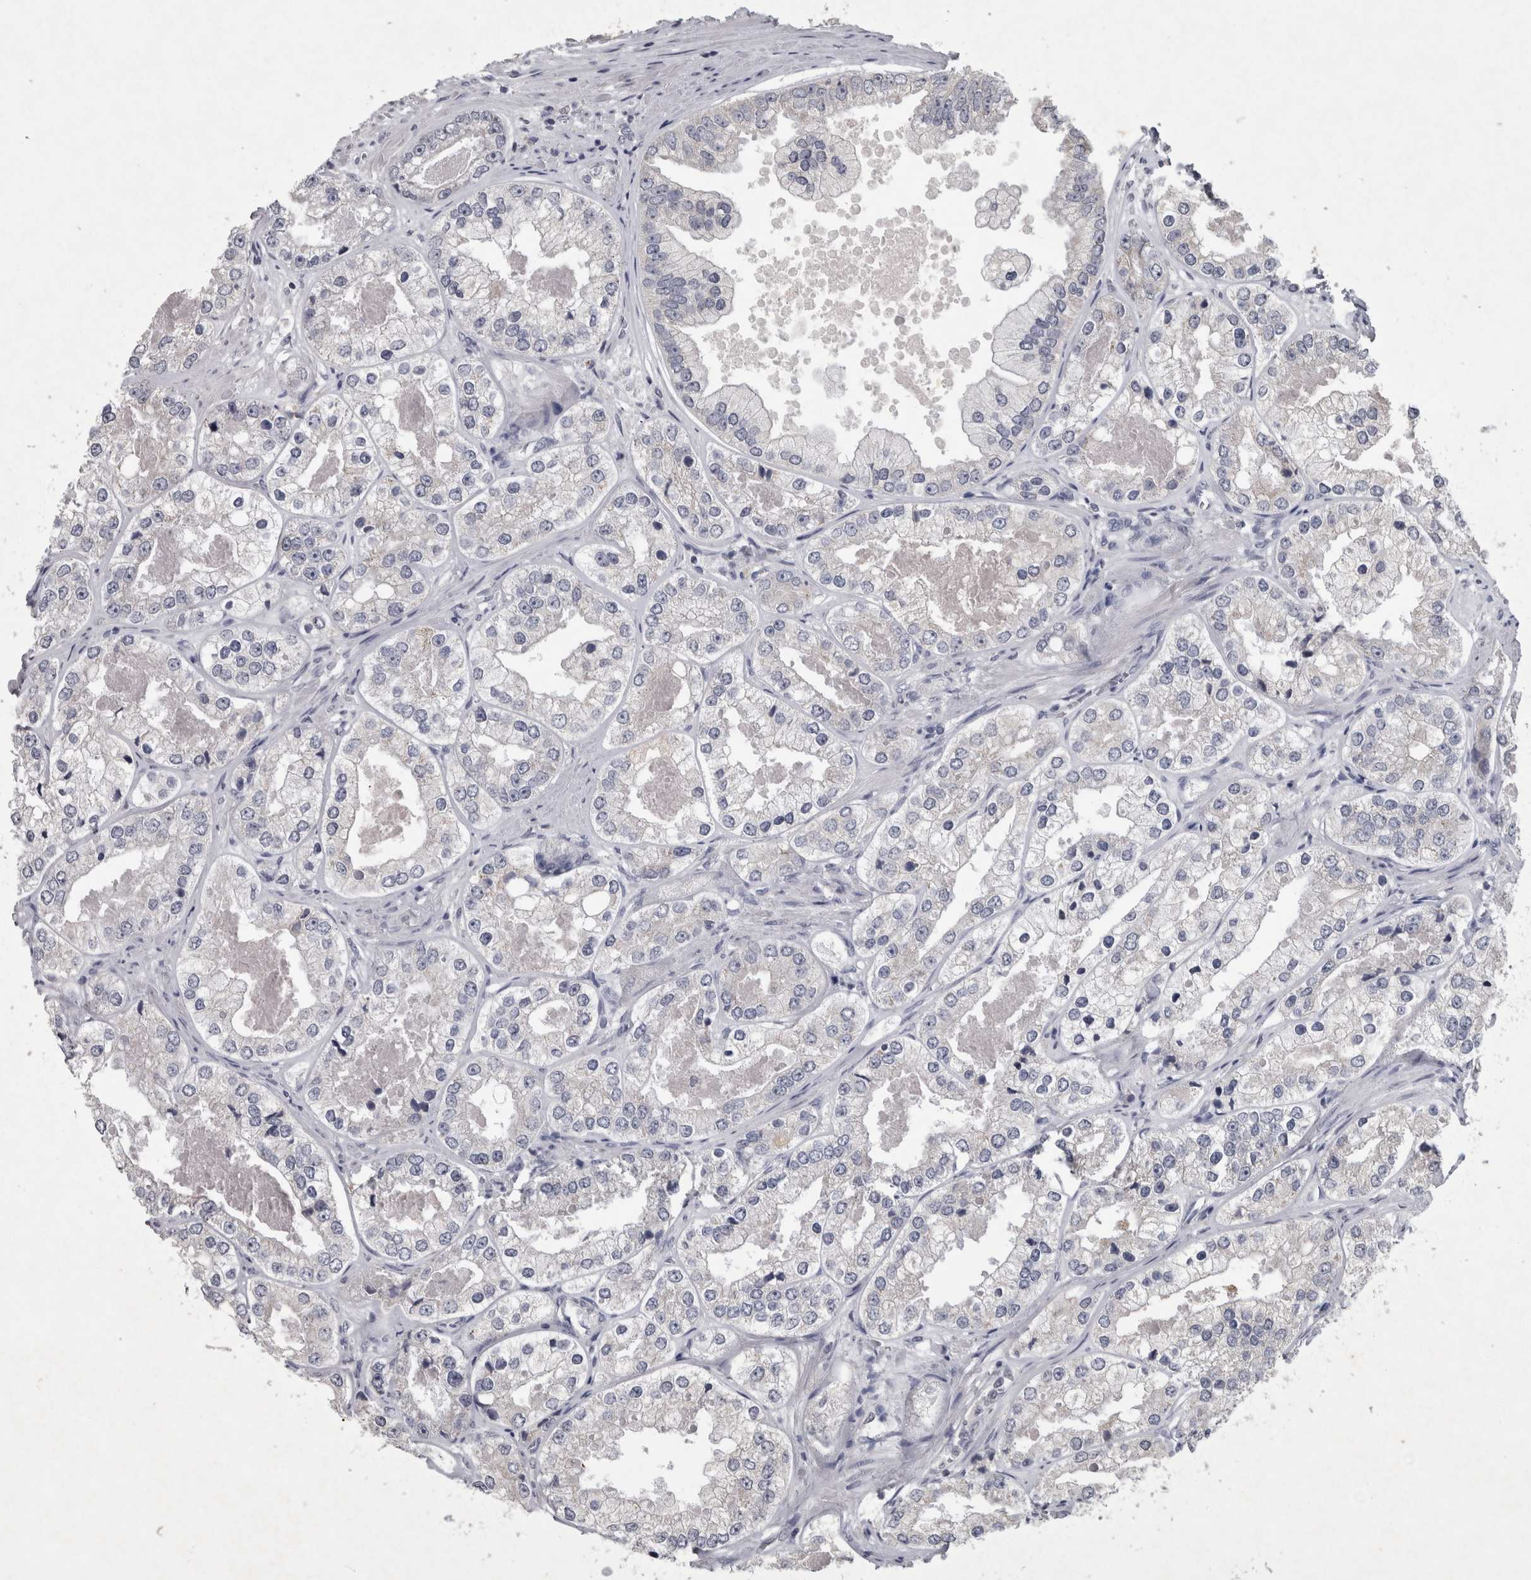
{"staining": {"intensity": "moderate", "quantity": "<25%", "location": "cytoplasmic/membranous"}, "tissue": "prostate cancer", "cell_type": "Tumor cells", "image_type": "cancer", "snomed": [{"axis": "morphology", "description": "Adenocarcinoma, High grade"}, {"axis": "topography", "description": "Prostate"}], "caption": "This photomicrograph reveals immunohistochemistry staining of prostate cancer (high-grade adenocarcinoma), with low moderate cytoplasmic/membranous expression in about <25% of tumor cells.", "gene": "WNT7A", "patient": {"sex": "male", "age": 61}}